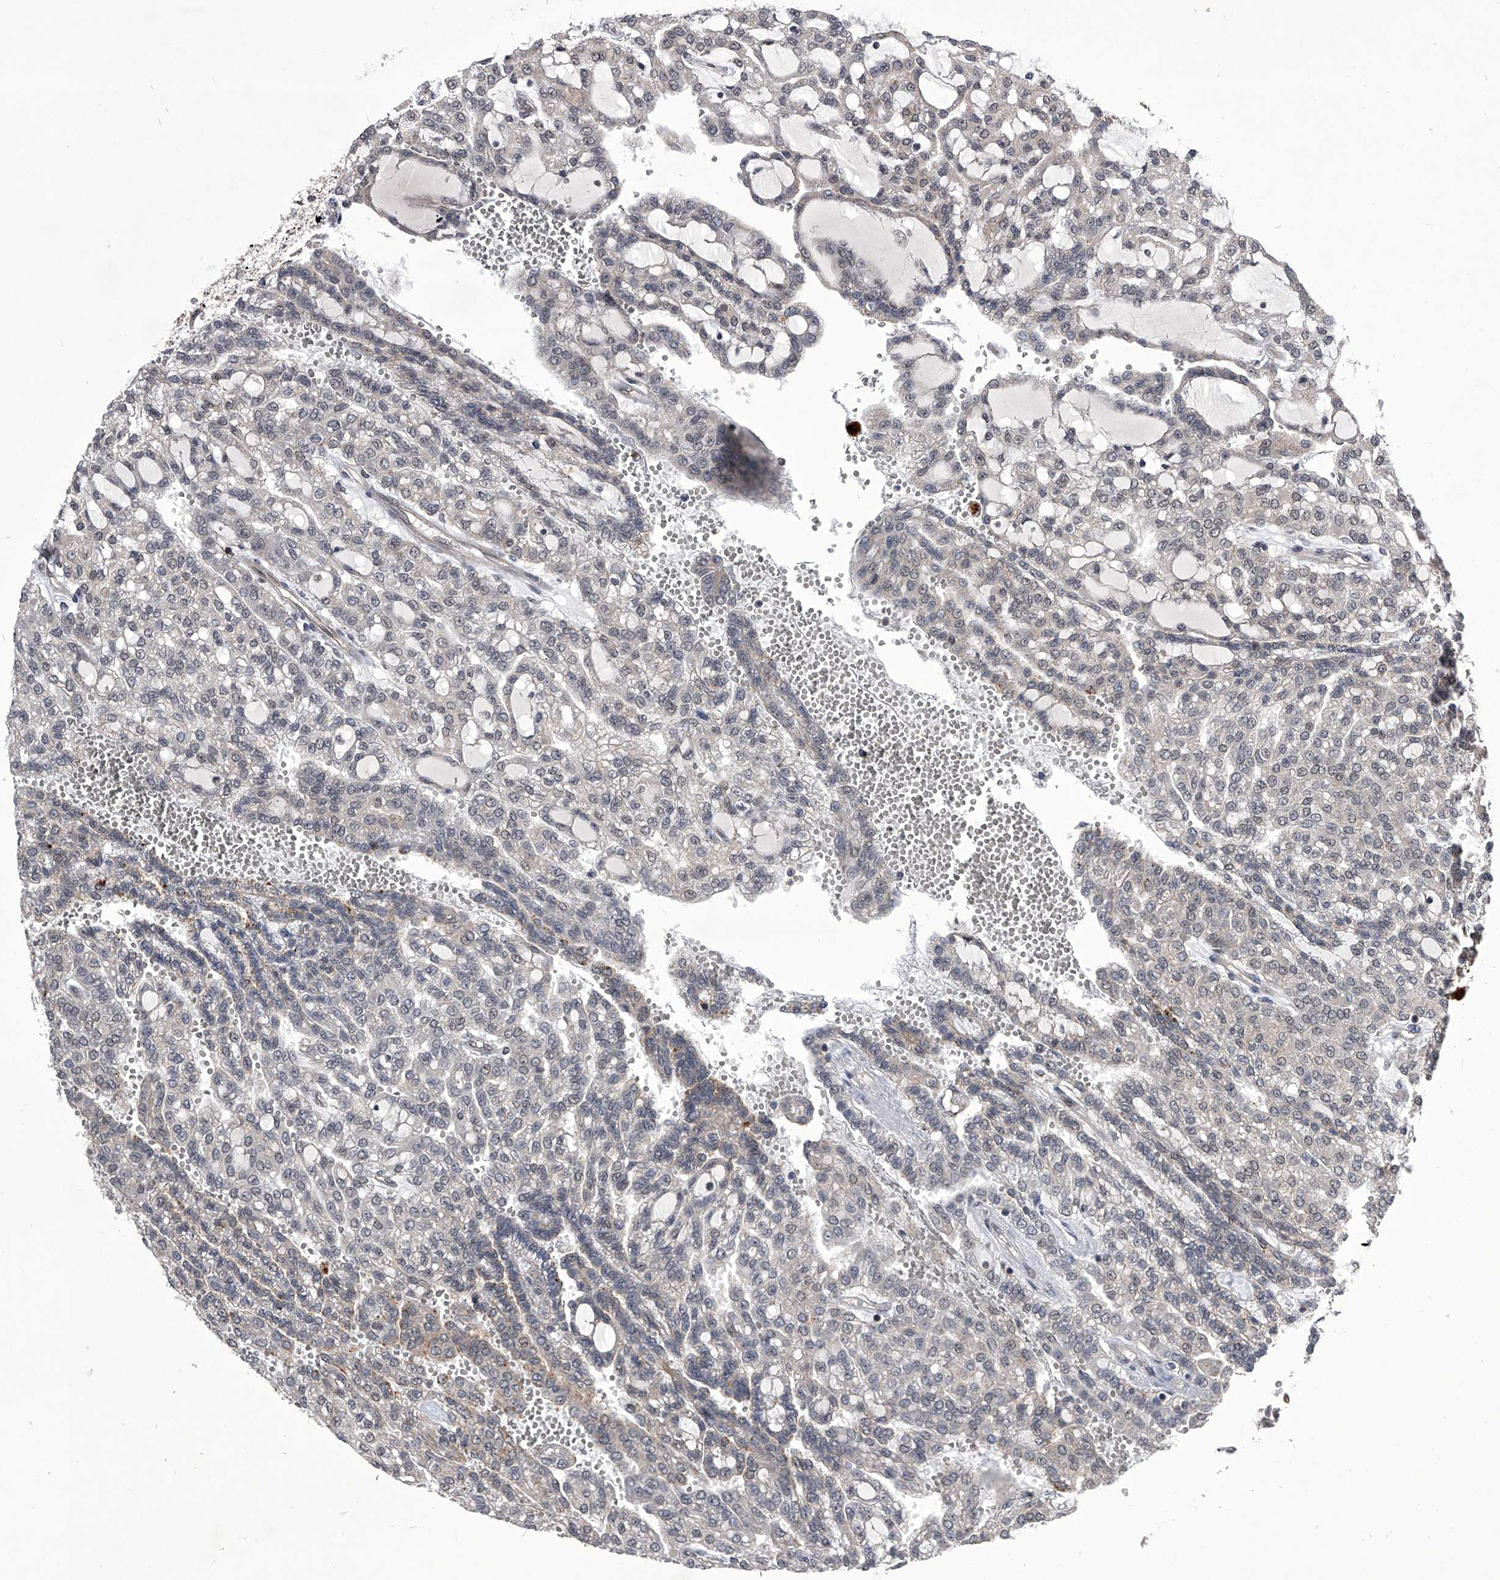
{"staining": {"intensity": "negative", "quantity": "none", "location": "none"}, "tissue": "renal cancer", "cell_type": "Tumor cells", "image_type": "cancer", "snomed": [{"axis": "morphology", "description": "Adenocarcinoma, NOS"}, {"axis": "topography", "description": "Kidney"}], "caption": "DAB (3,3'-diaminobenzidine) immunohistochemical staining of adenocarcinoma (renal) displays no significant staining in tumor cells.", "gene": "CMTR1", "patient": {"sex": "male", "age": 63}}